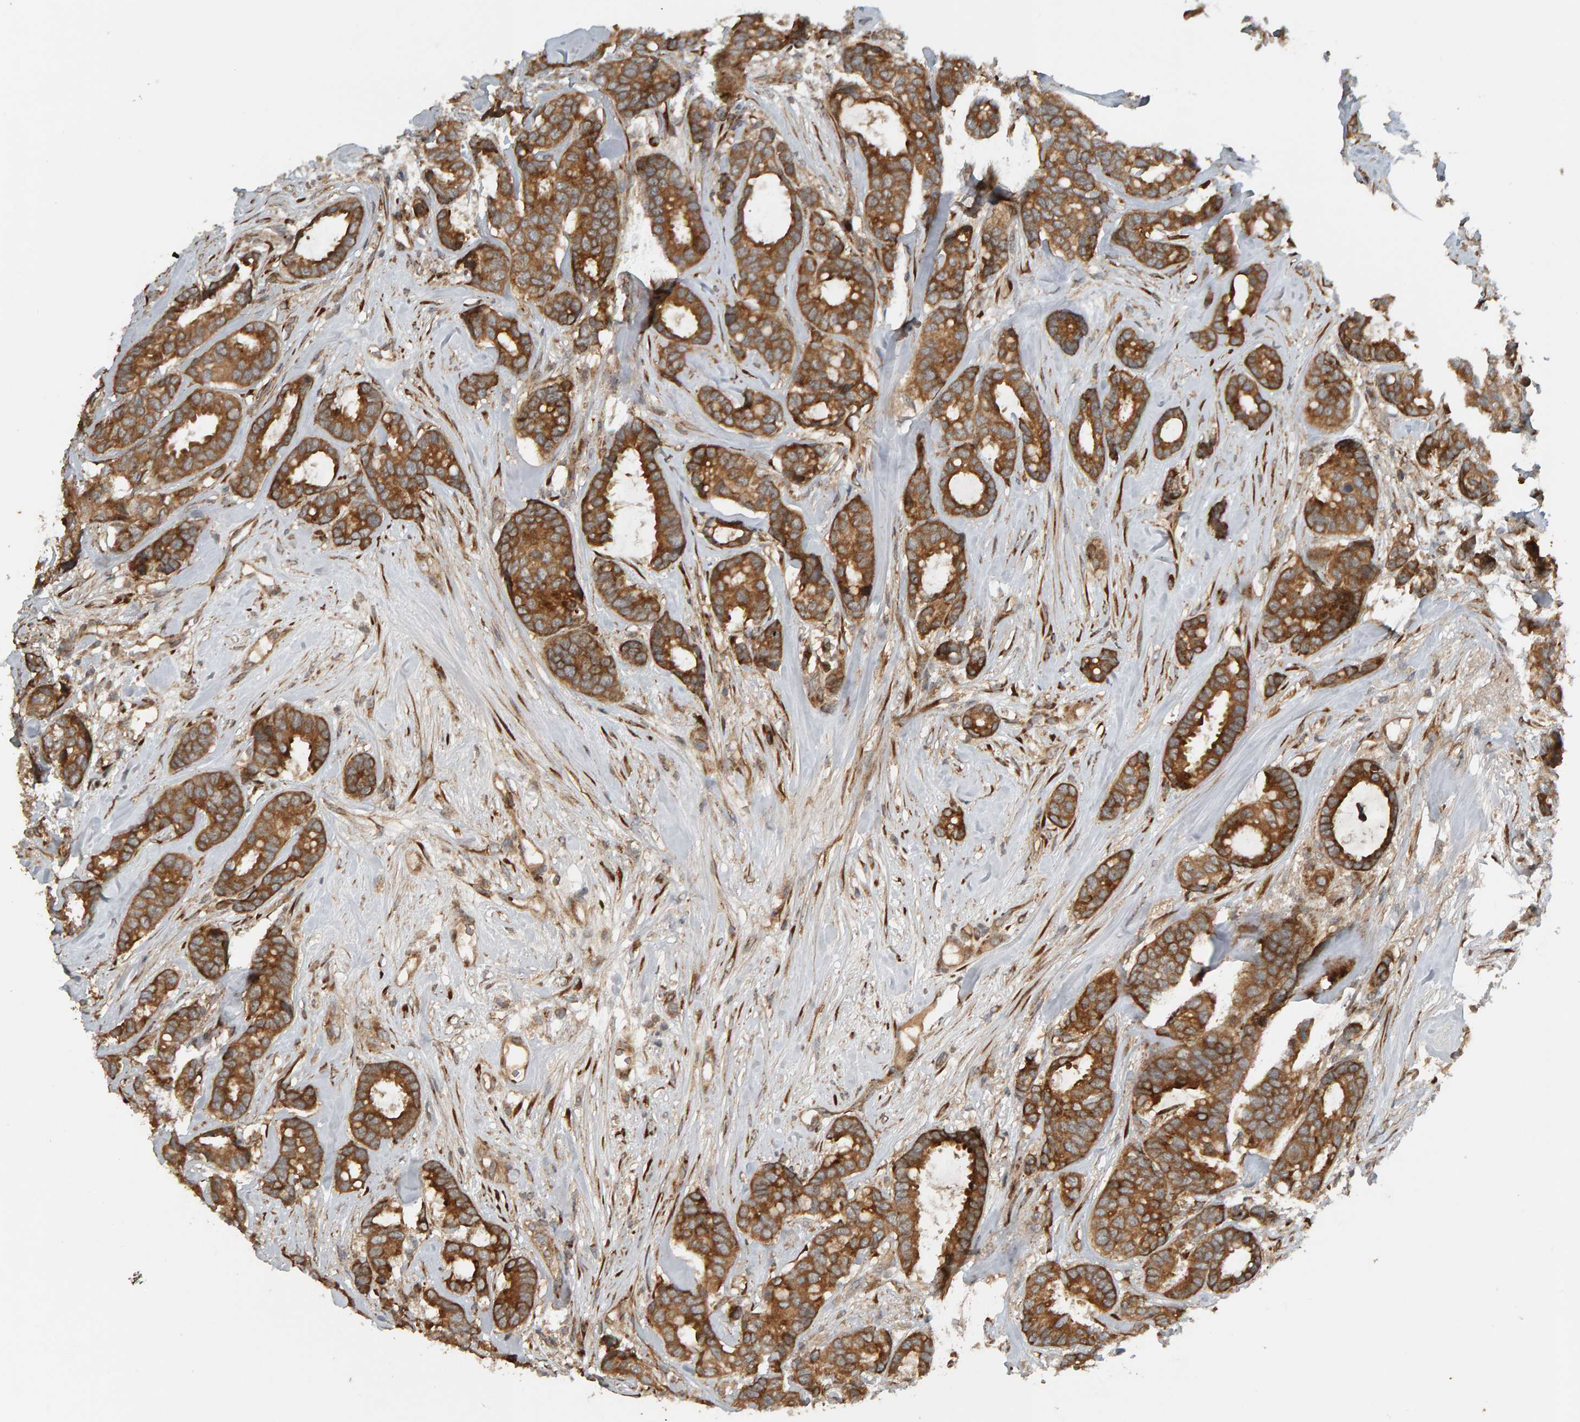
{"staining": {"intensity": "strong", "quantity": ">75%", "location": "cytoplasmic/membranous"}, "tissue": "breast cancer", "cell_type": "Tumor cells", "image_type": "cancer", "snomed": [{"axis": "morphology", "description": "Duct carcinoma"}, {"axis": "topography", "description": "Breast"}], "caption": "DAB immunohistochemical staining of breast cancer displays strong cytoplasmic/membranous protein positivity in approximately >75% of tumor cells.", "gene": "ZFAND1", "patient": {"sex": "female", "age": 87}}